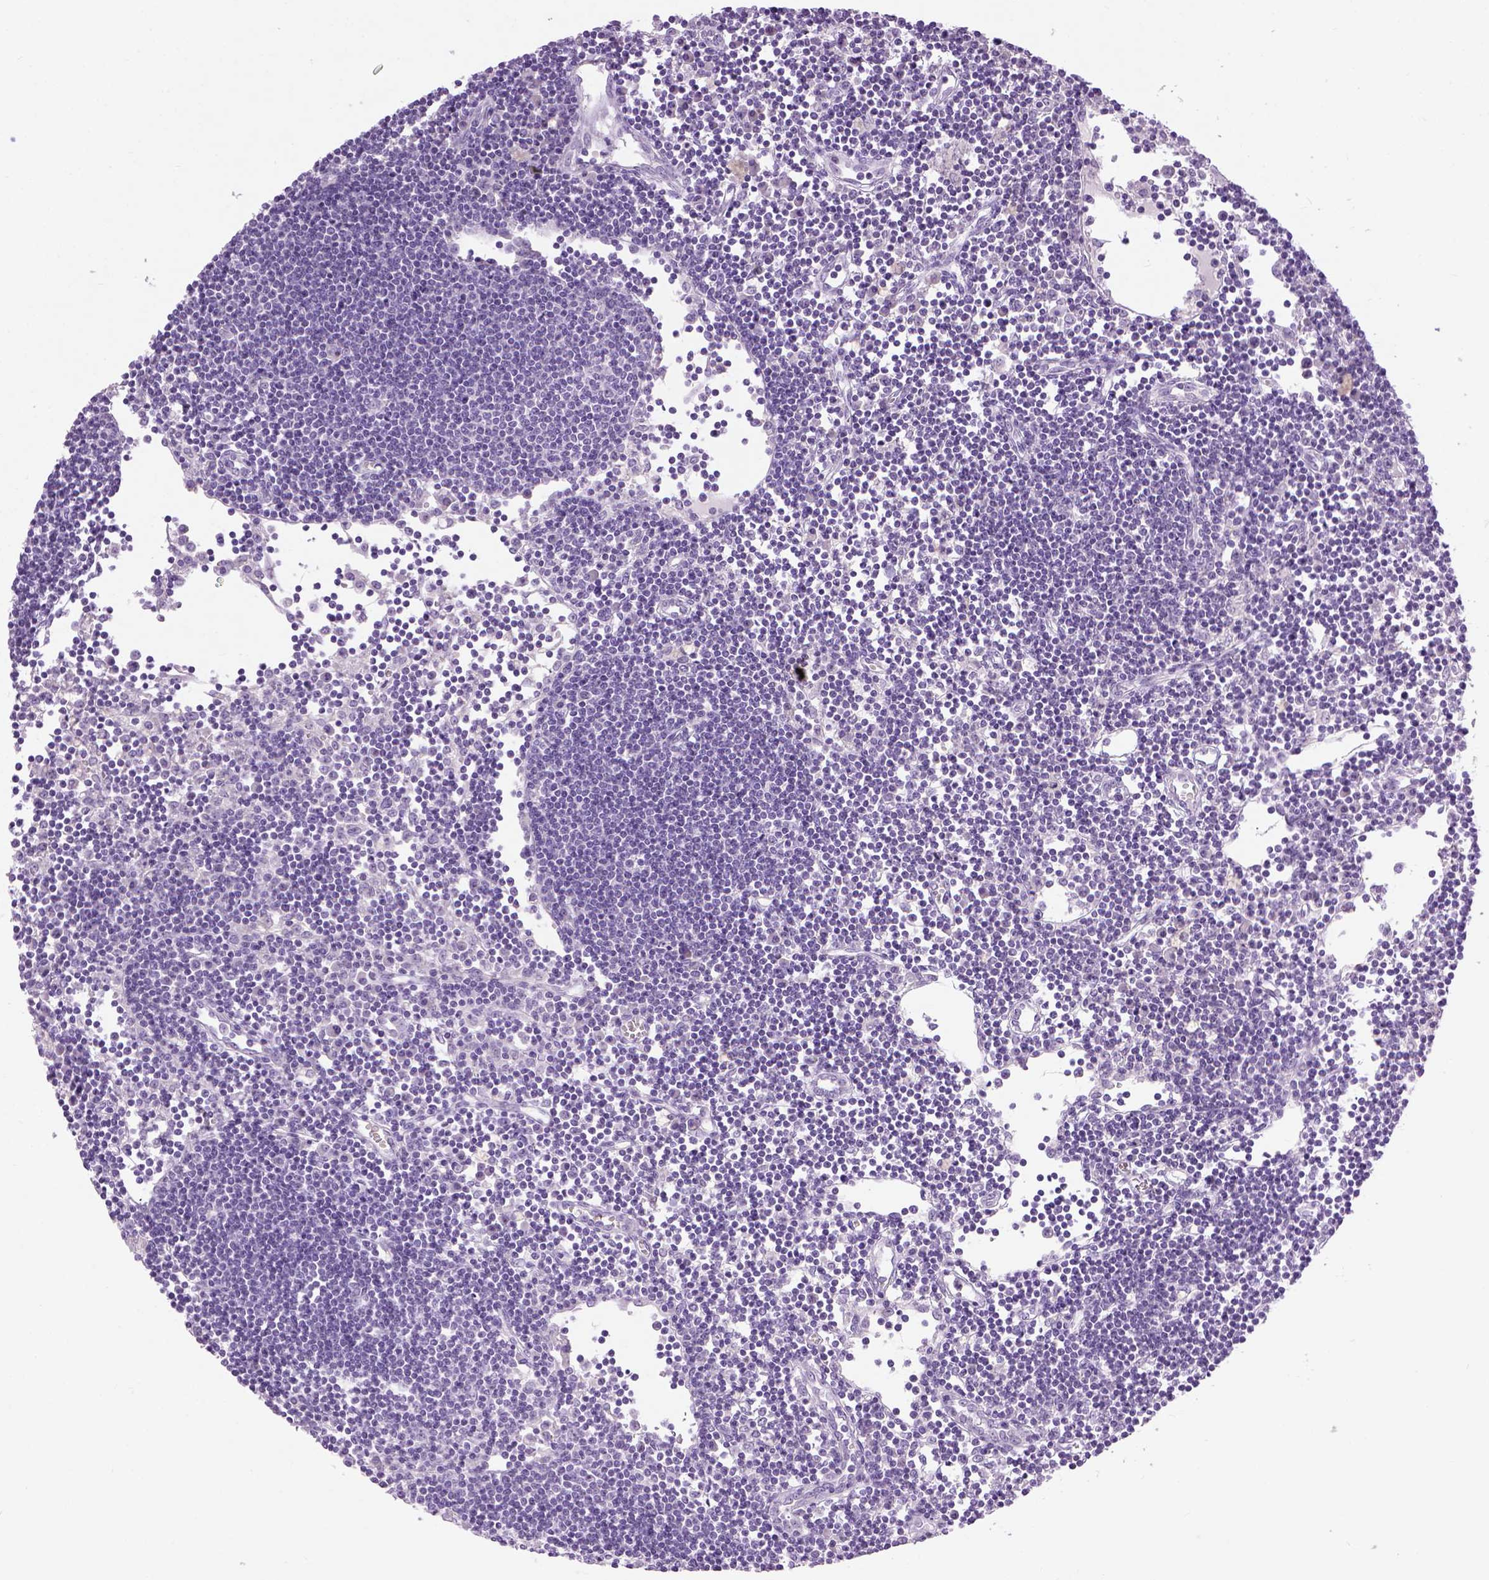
{"staining": {"intensity": "negative", "quantity": "none", "location": "none"}, "tissue": "lymph node", "cell_type": "Non-germinal center cells", "image_type": "normal", "snomed": [{"axis": "morphology", "description": "Normal tissue, NOS"}, {"axis": "topography", "description": "Lymph node"}], "caption": "High magnification brightfield microscopy of unremarkable lymph node stained with DAB (brown) and counterstained with hematoxylin (blue): non-germinal center cells show no significant staining. Nuclei are stained in blue.", "gene": "UTP4", "patient": {"sex": "female", "age": 65}}